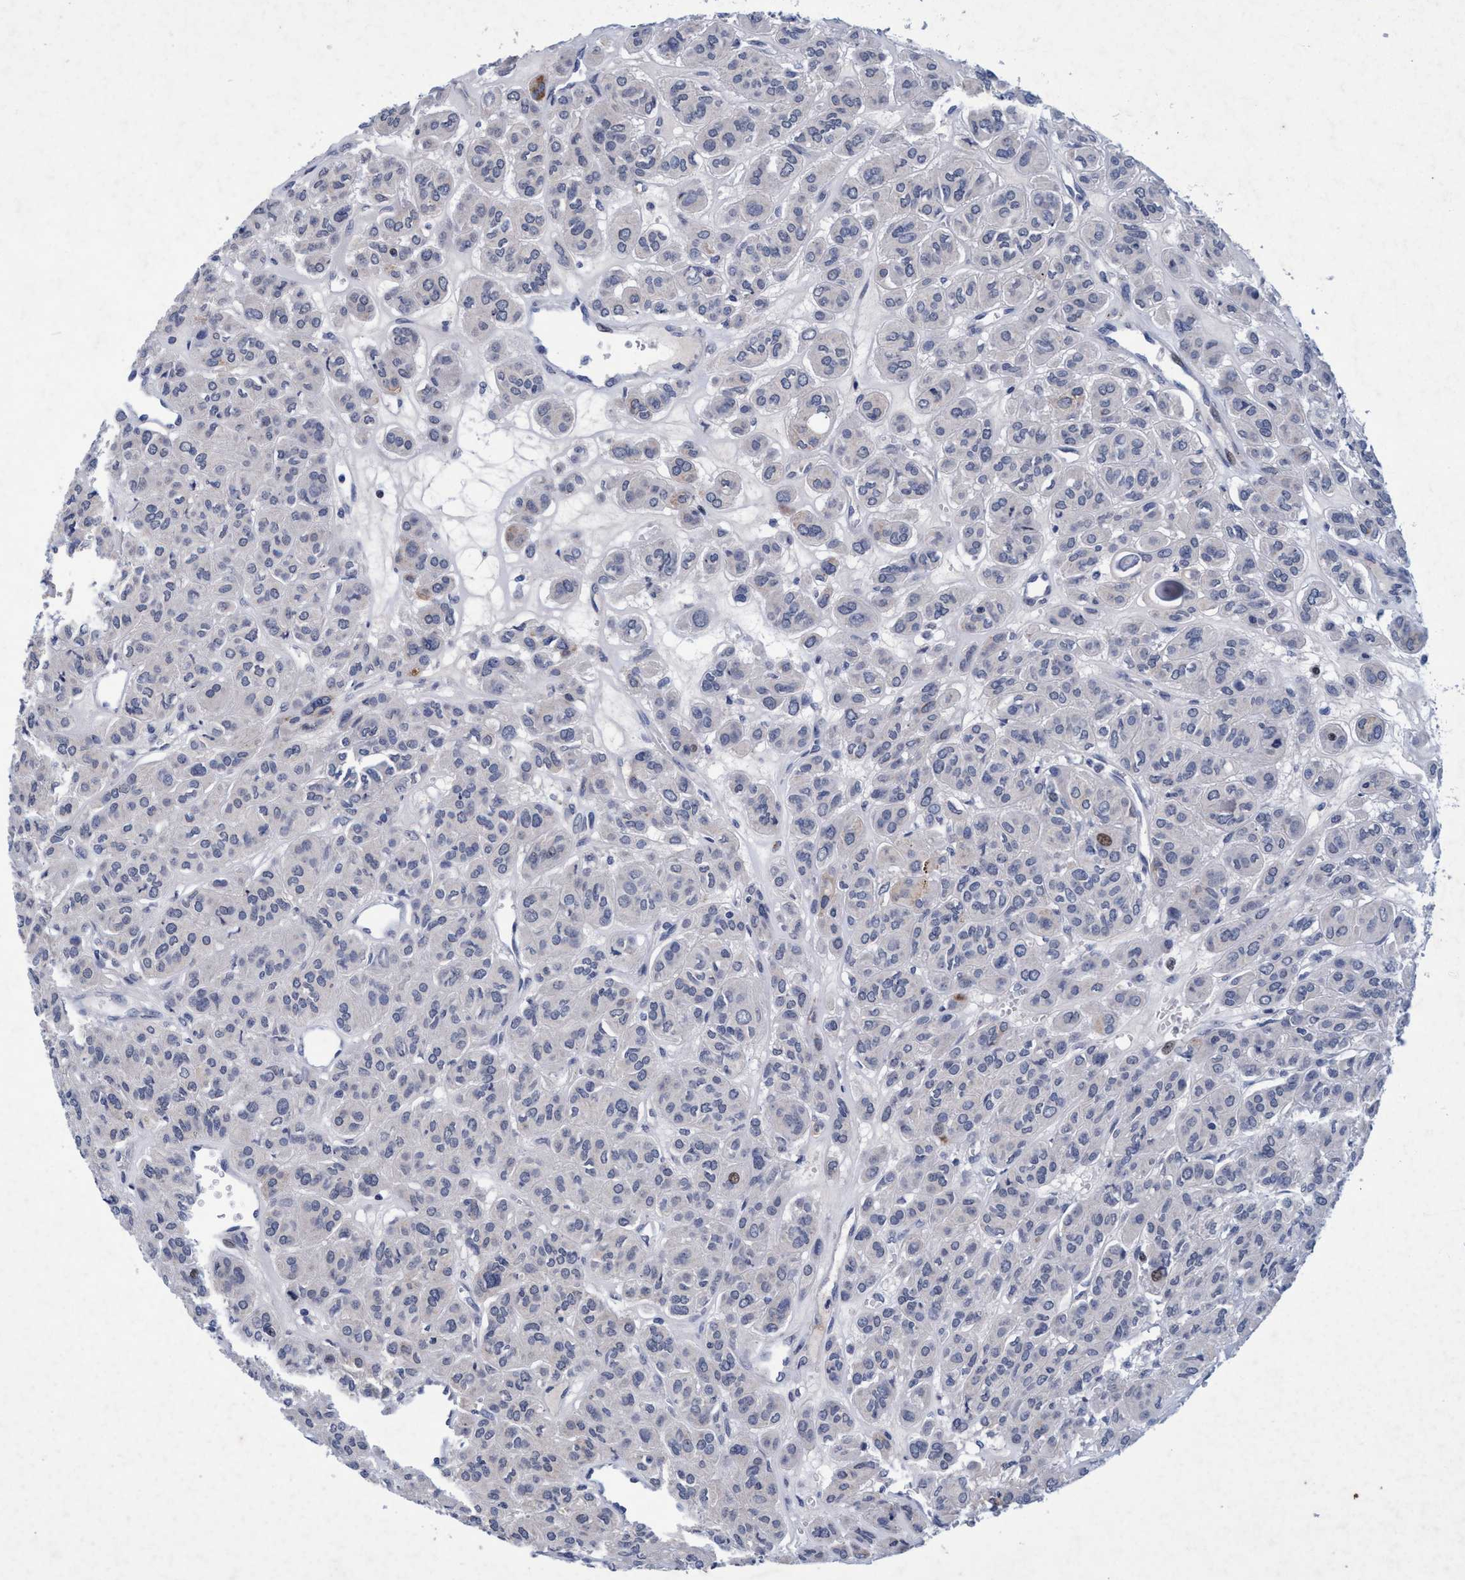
{"staining": {"intensity": "moderate", "quantity": "<25%", "location": "nuclear"}, "tissue": "thyroid cancer", "cell_type": "Tumor cells", "image_type": "cancer", "snomed": [{"axis": "morphology", "description": "Follicular adenoma carcinoma, NOS"}, {"axis": "topography", "description": "Thyroid gland"}], "caption": "Thyroid follicular adenoma carcinoma was stained to show a protein in brown. There is low levels of moderate nuclear expression in approximately <25% of tumor cells.", "gene": "GRB14", "patient": {"sex": "female", "age": 71}}